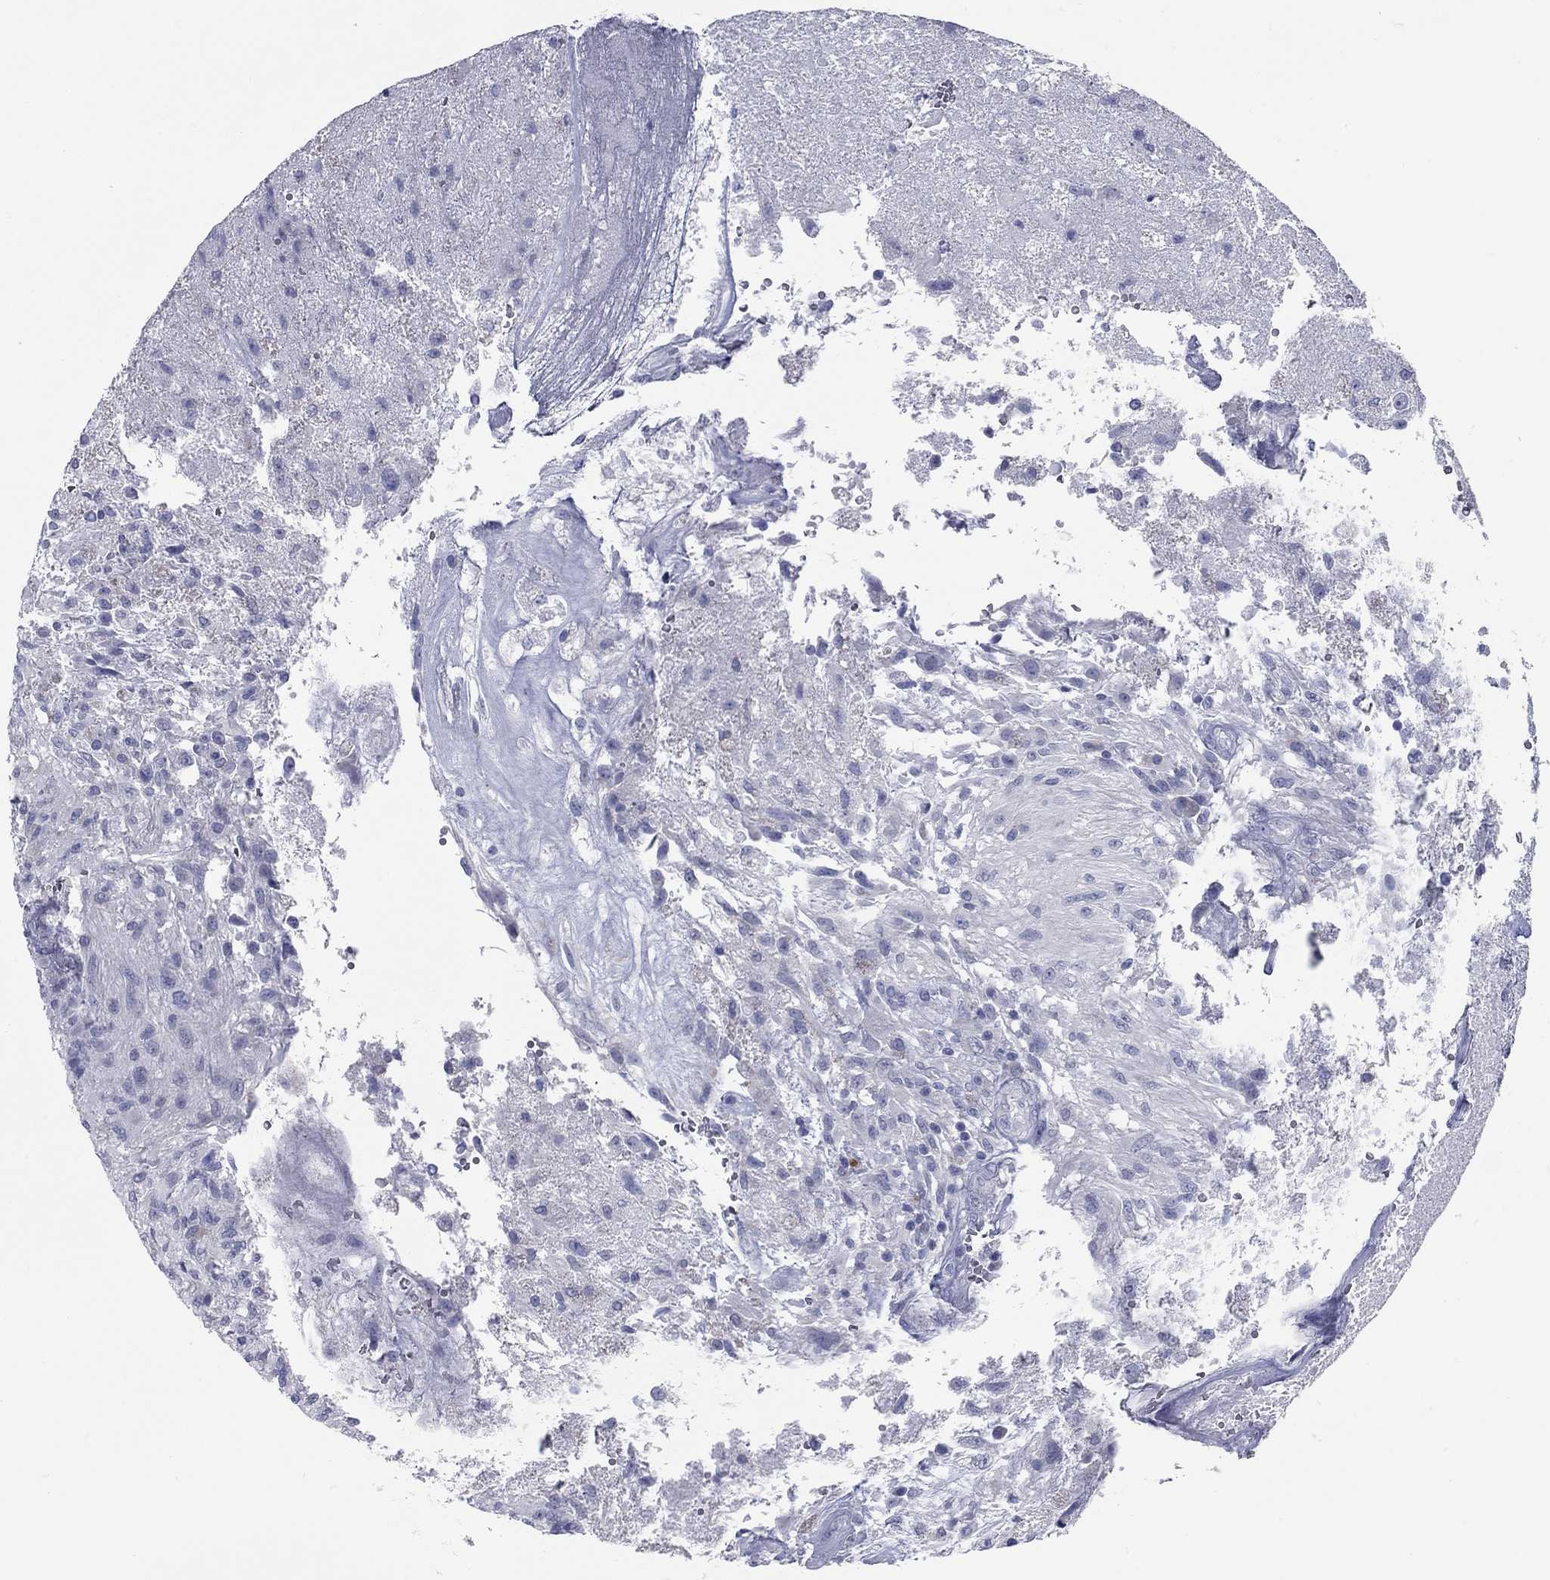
{"staining": {"intensity": "negative", "quantity": "none", "location": "none"}, "tissue": "glioma", "cell_type": "Tumor cells", "image_type": "cancer", "snomed": [{"axis": "morphology", "description": "Glioma, malignant, High grade"}, {"axis": "topography", "description": "Brain"}], "caption": "This micrograph is of malignant high-grade glioma stained with IHC to label a protein in brown with the nuclei are counter-stained blue. There is no staining in tumor cells.", "gene": "KIRREL2", "patient": {"sex": "male", "age": 56}}